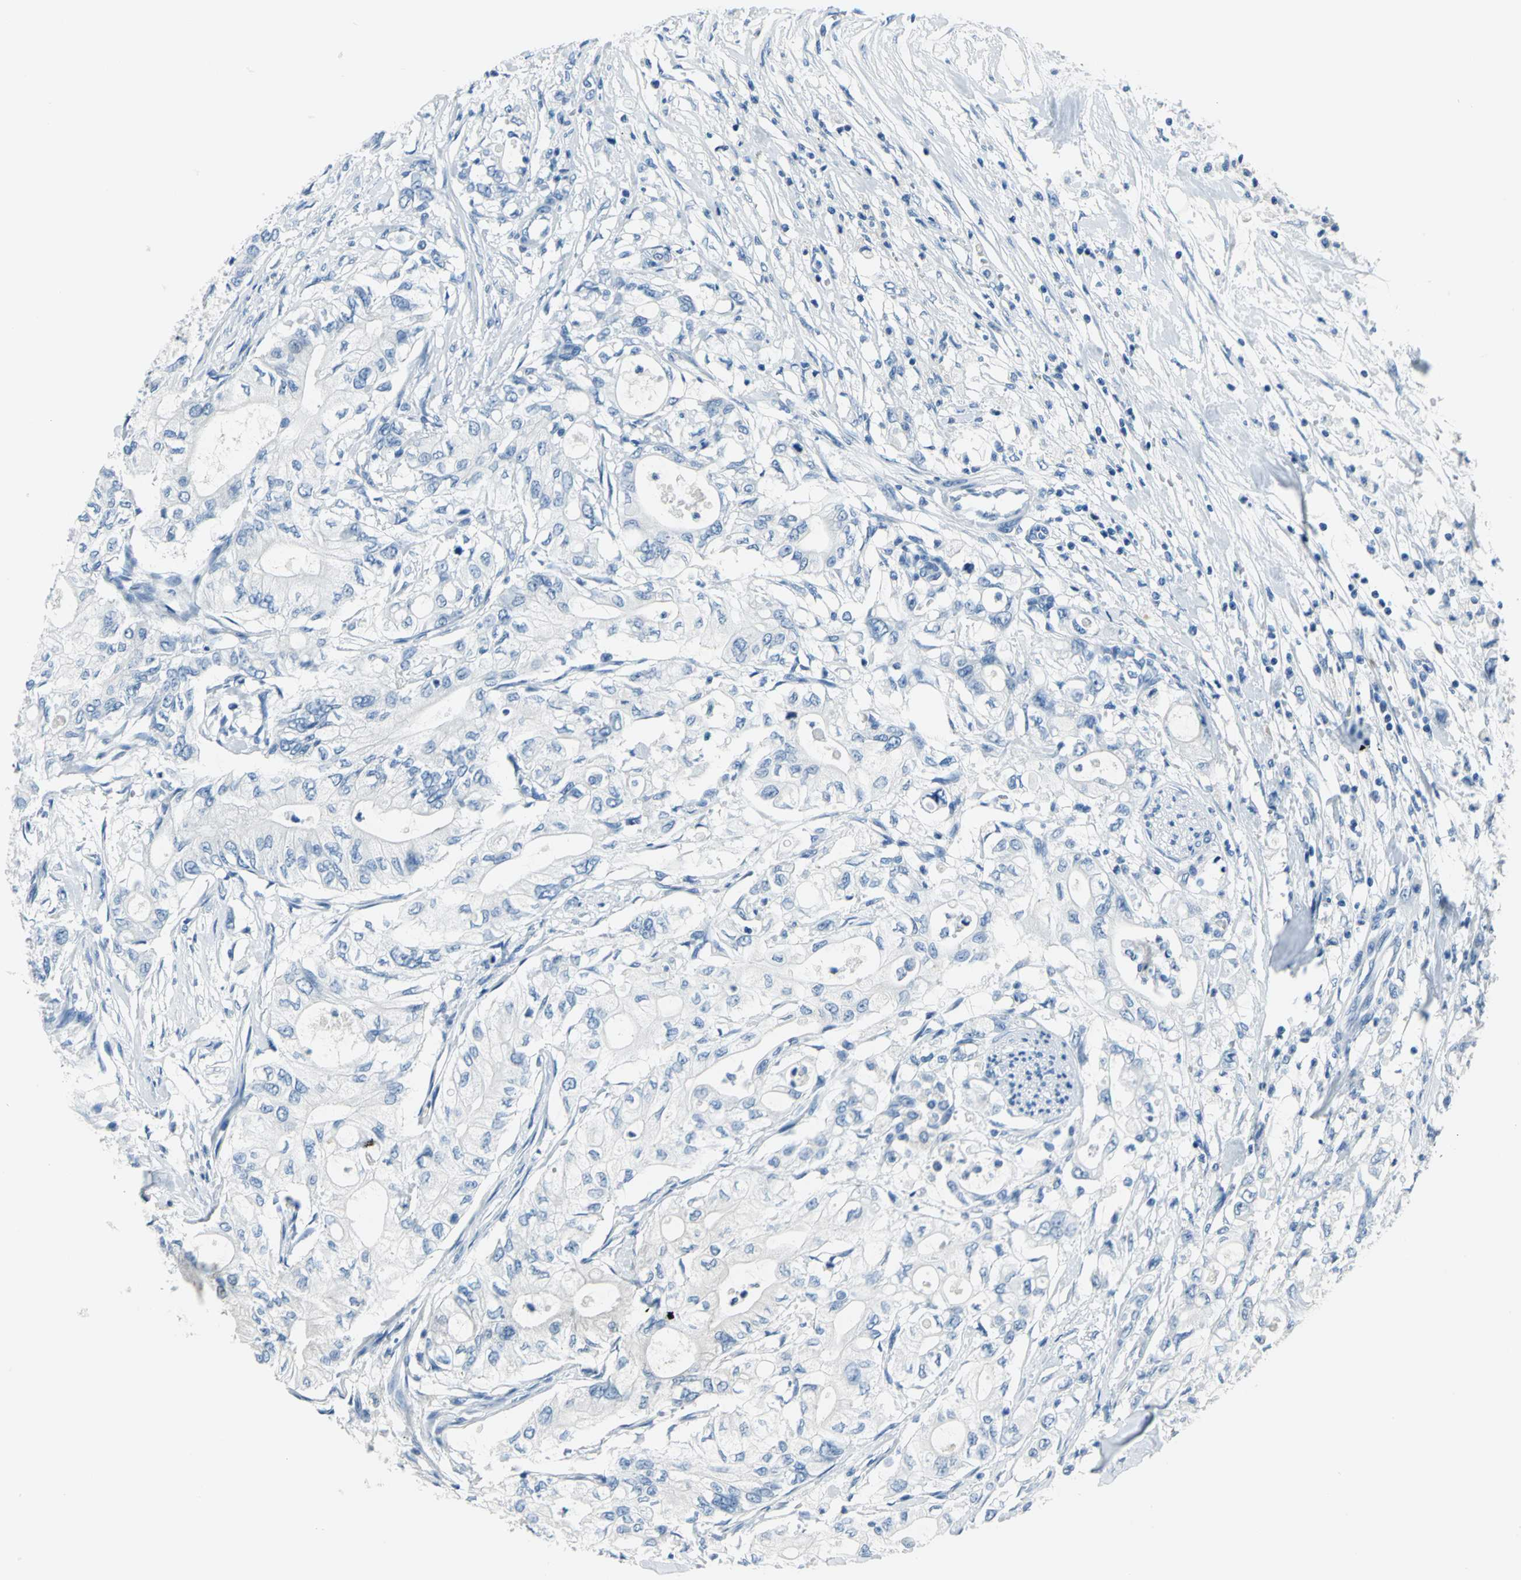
{"staining": {"intensity": "negative", "quantity": "none", "location": "none"}, "tissue": "pancreatic cancer", "cell_type": "Tumor cells", "image_type": "cancer", "snomed": [{"axis": "morphology", "description": "Adenocarcinoma, NOS"}, {"axis": "topography", "description": "Pancreas"}], "caption": "High power microscopy image of an IHC histopathology image of pancreatic cancer, revealing no significant positivity in tumor cells. (DAB immunohistochemistry (IHC) visualized using brightfield microscopy, high magnification).", "gene": "PKLR", "patient": {"sex": "male", "age": 79}}